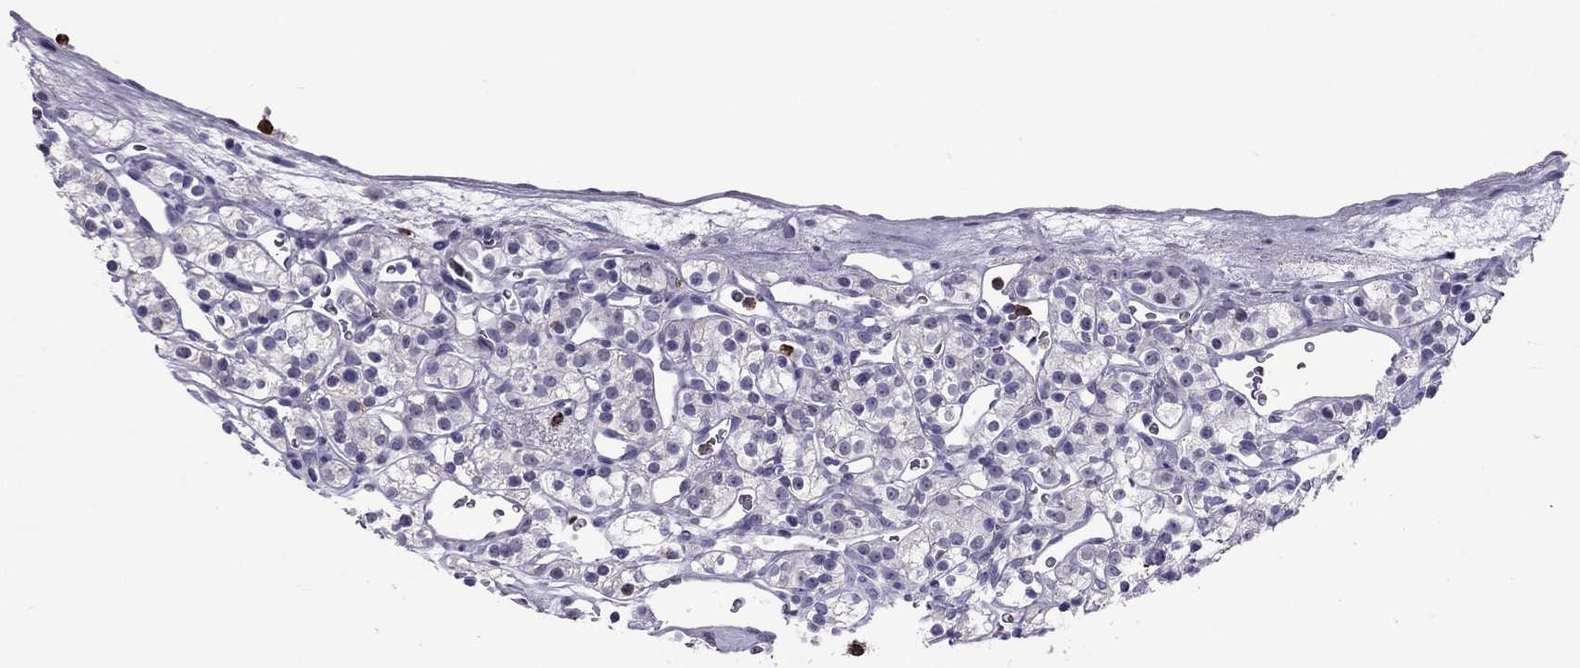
{"staining": {"intensity": "weak", "quantity": "25%-75%", "location": "cytoplasmic/membranous"}, "tissue": "renal cancer", "cell_type": "Tumor cells", "image_type": "cancer", "snomed": [{"axis": "morphology", "description": "Adenocarcinoma, NOS"}, {"axis": "topography", "description": "Kidney"}], "caption": "Adenocarcinoma (renal) stained with a protein marker exhibits weak staining in tumor cells.", "gene": "CCL27", "patient": {"sex": "male", "age": 77}}